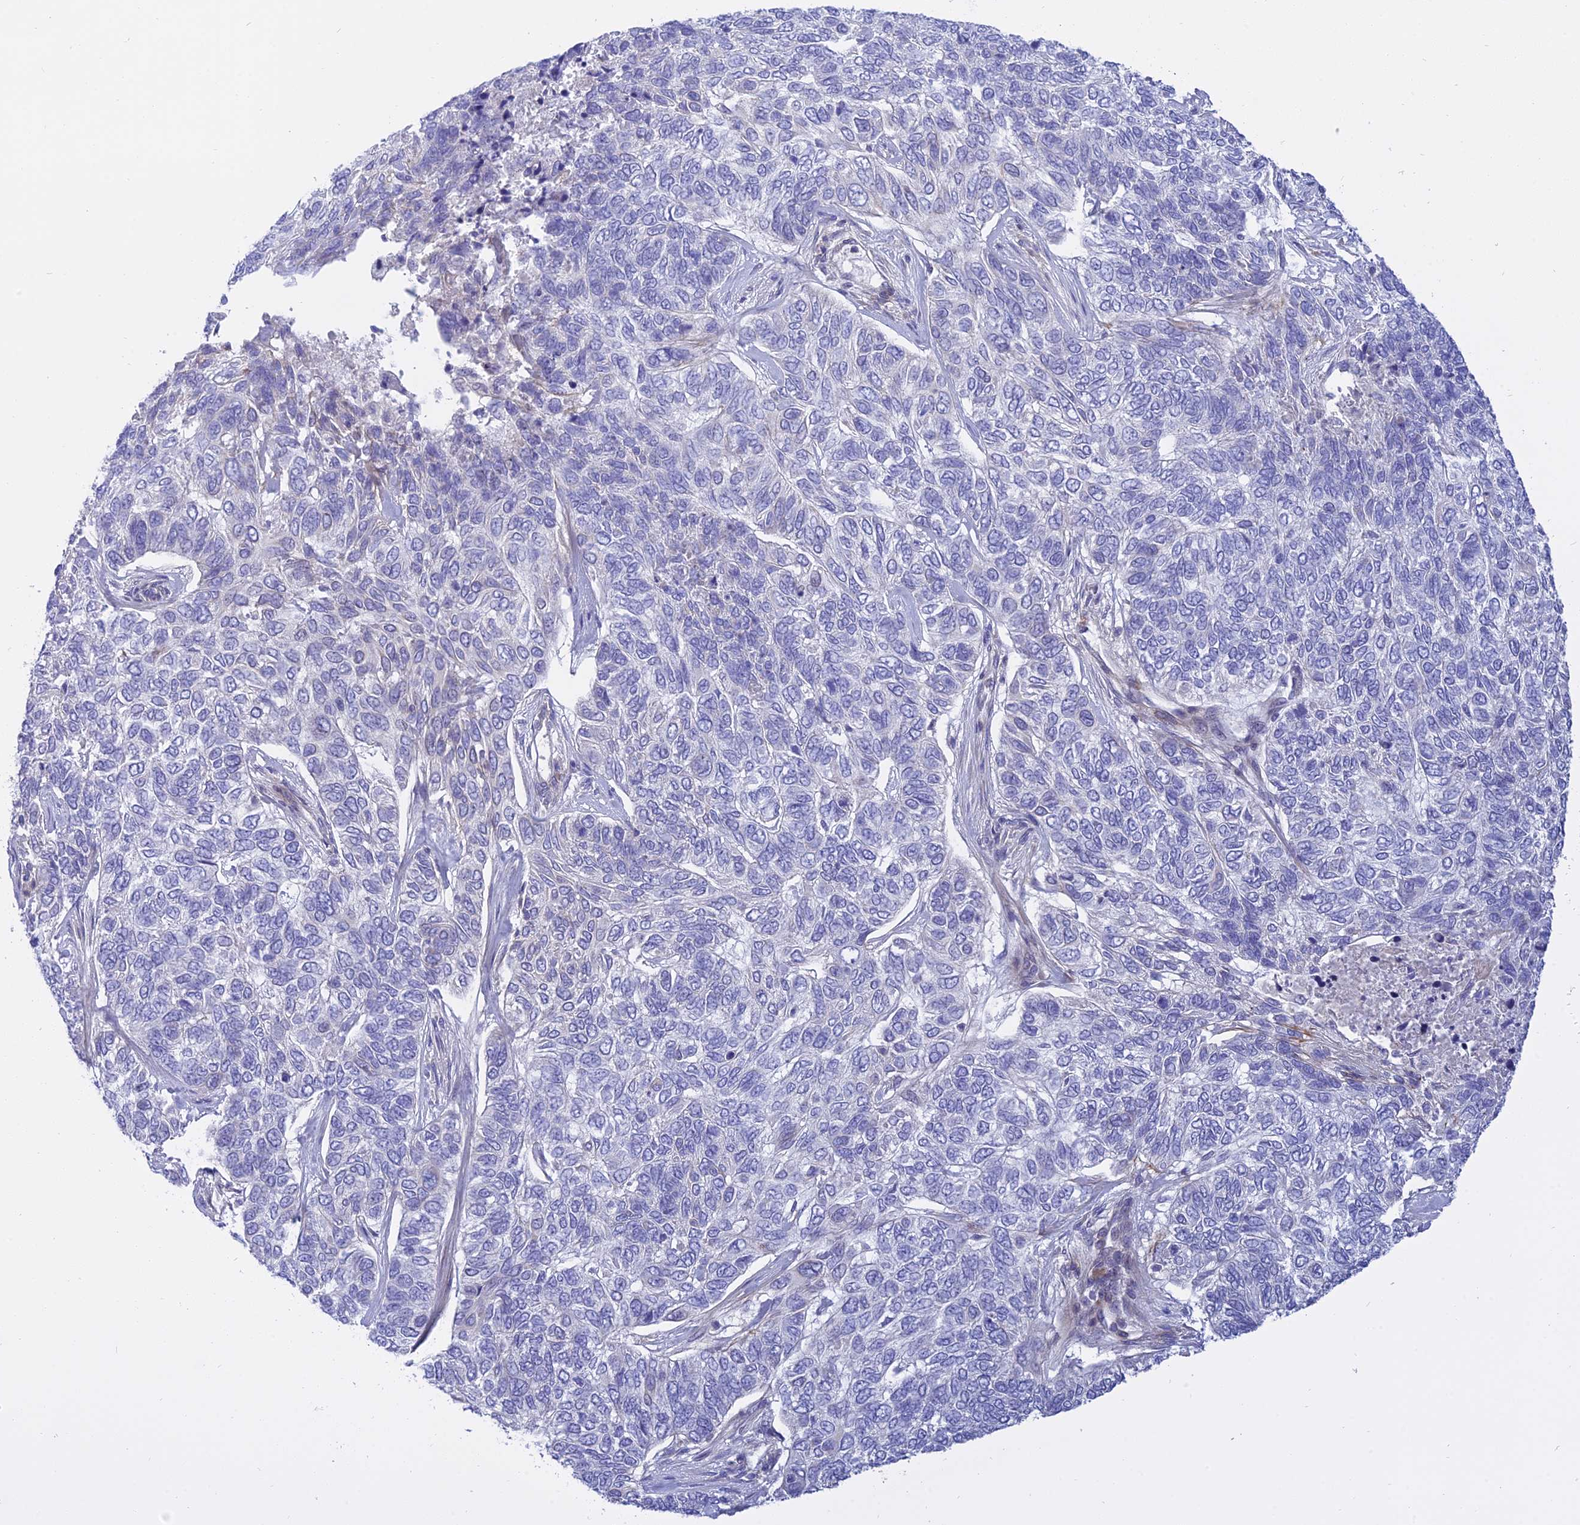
{"staining": {"intensity": "negative", "quantity": "none", "location": "none"}, "tissue": "skin cancer", "cell_type": "Tumor cells", "image_type": "cancer", "snomed": [{"axis": "morphology", "description": "Basal cell carcinoma"}, {"axis": "topography", "description": "Skin"}], "caption": "This photomicrograph is of basal cell carcinoma (skin) stained with IHC to label a protein in brown with the nuclei are counter-stained blue. There is no staining in tumor cells. Nuclei are stained in blue.", "gene": "MBD3L1", "patient": {"sex": "female", "age": 65}}